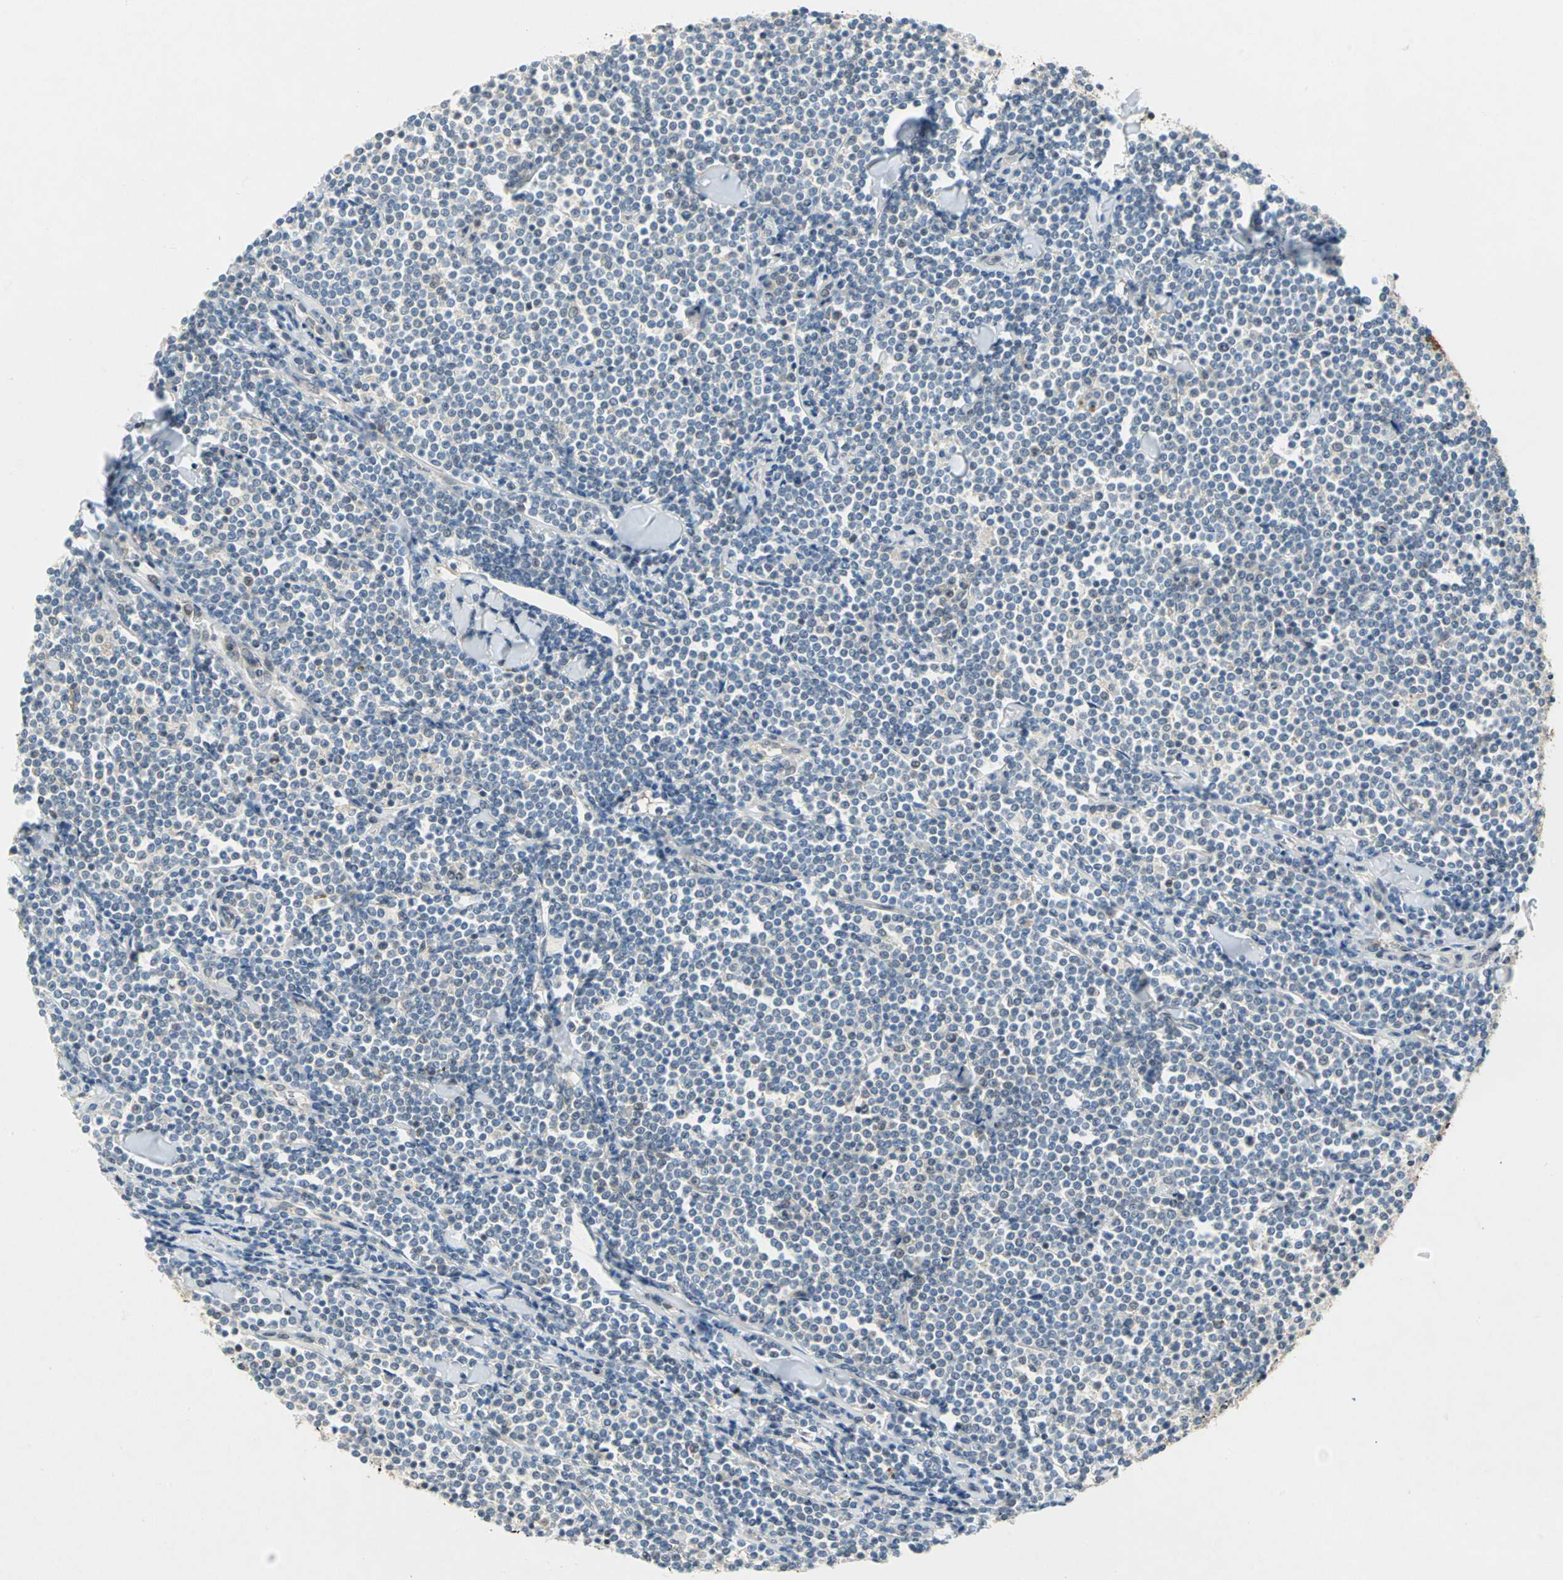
{"staining": {"intensity": "negative", "quantity": "none", "location": "none"}, "tissue": "lymphoma", "cell_type": "Tumor cells", "image_type": "cancer", "snomed": [{"axis": "morphology", "description": "Malignant lymphoma, non-Hodgkin's type, Low grade"}, {"axis": "topography", "description": "Soft tissue"}], "caption": "A photomicrograph of human lymphoma is negative for staining in tumor cells.", "gene": "PIN1", "patient": {"sex": "male", "age": 92}}